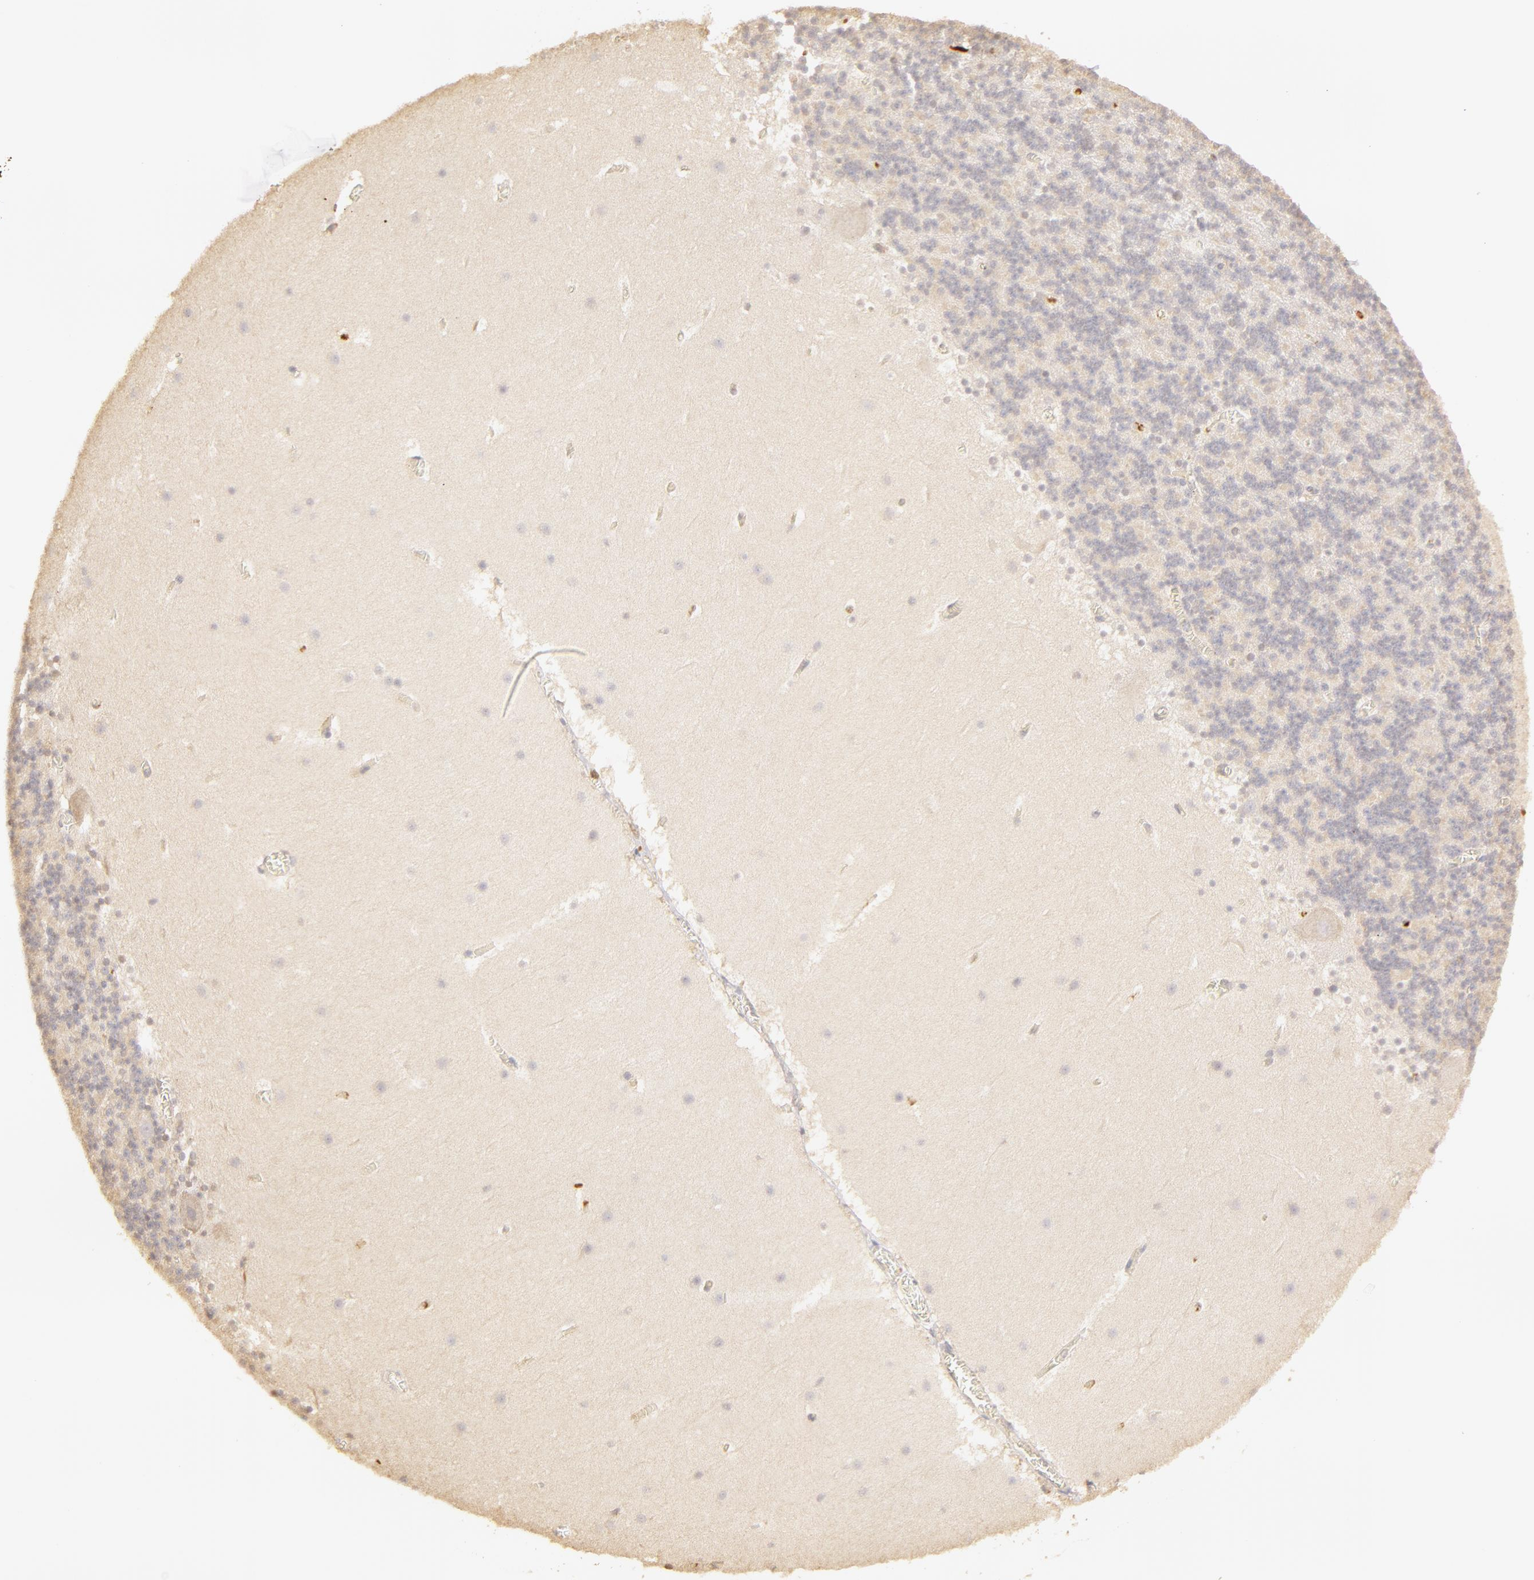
{"staining": {"intensity": "negative", "quantity": "none", "location": "none"}, "tissue": "cerebellum", "cell_type": "Cells in granular layer", "image_type": "normal", "snomed": [{"axis": "morphology", "description": "Normal tissue, NOS"}, {"axis": "topography", "description": "Cerebellum"}], "caption": "Immunohistochemical staining of normal cerebellum exhibits no significant expression in cells in granular layer.", "gene": "C1R", "patient": {"sex": "male", "age": 45}}